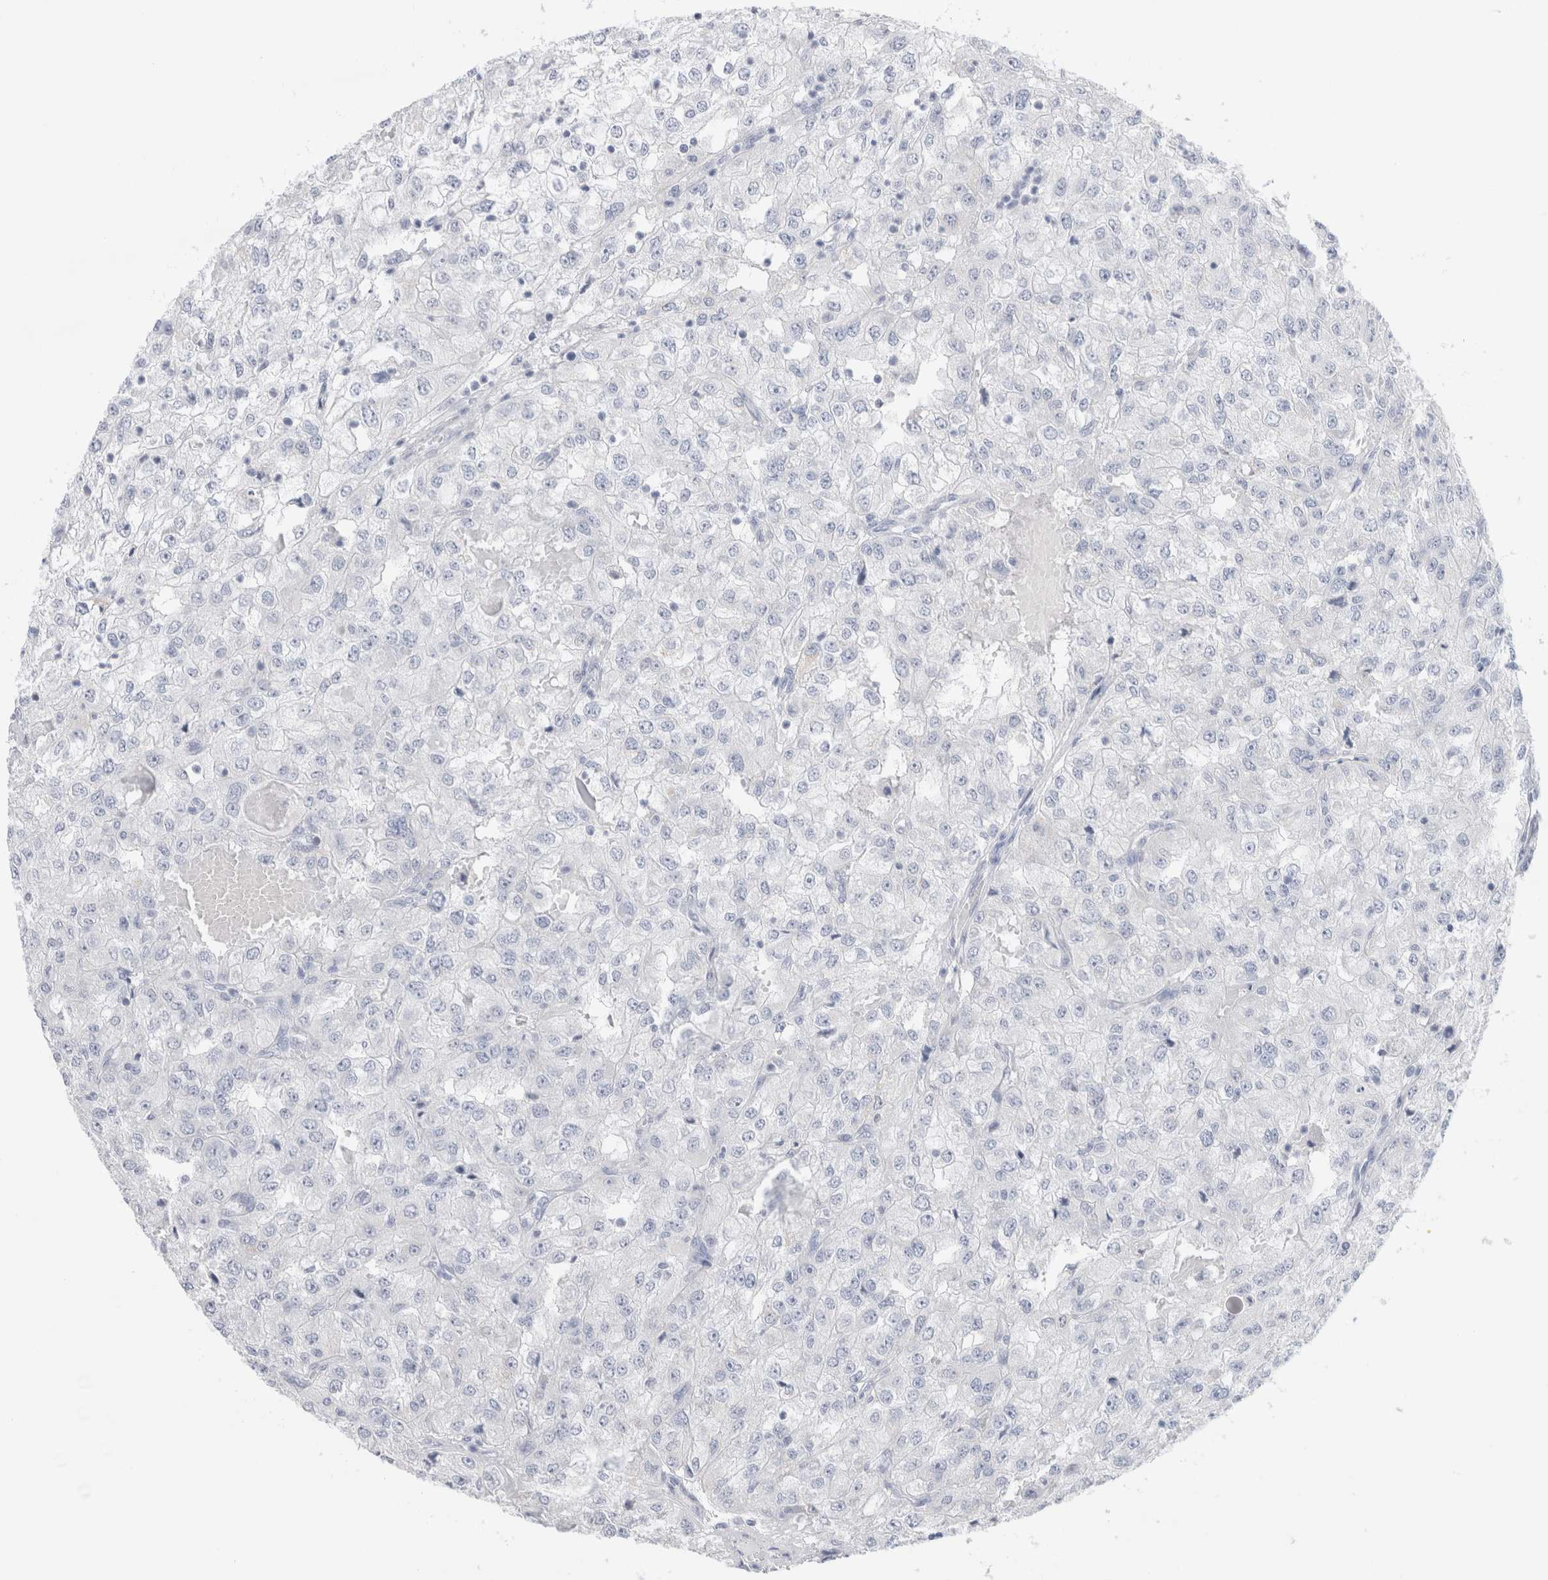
{"staining": {"intensity": "negative", "quantity": "none", "location": "none"}, "tissue": "renal cancer", "cell_type": "Tumor cells", "image_type": "cancer", "snomed": [{"axis": "morphology", "description": "Adenocarcinoma, NOS"}, {"axis": "topography", "description": "Kidney"}], "caption": "This is an immunohistochemistry histopathology image of renal cancer (adenocarcinoma). There is no positivity in tumor cells.", "gene": "ECHDC2", "patient": {"sex": "female", "age": 54}}